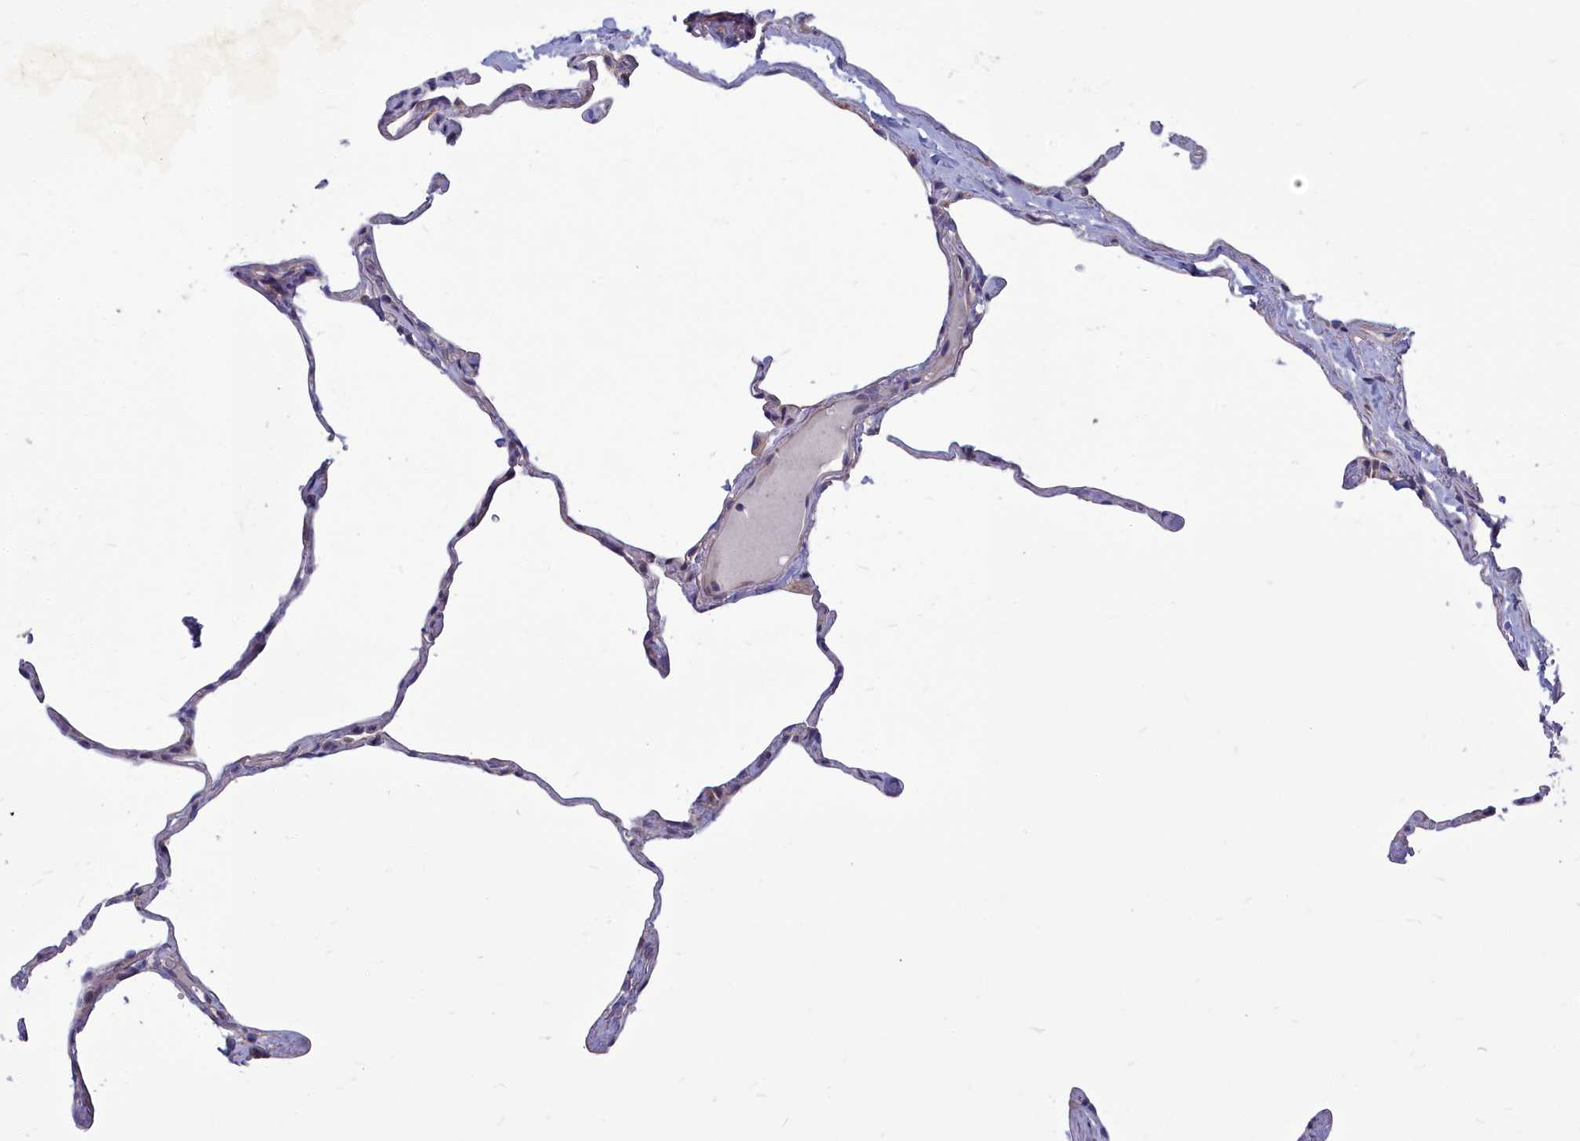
{"staining": {"intensity": "negative", "quantity": "none", "location": "none"}, "tissue": "lung", "cell_type": "Alveolar cells", "image_type": "normal", "snomed": [{"axis": "morphology", "description": "Normal tissue, NOS"}, {"axis": "topography", "description": "Lung"}], "caption": "Alveolar cells are negative for protein expression in benign human lung. Nuclei are stained in blue.", "gene": "COX20", "patient": {"sex": "male", "age": 65}}